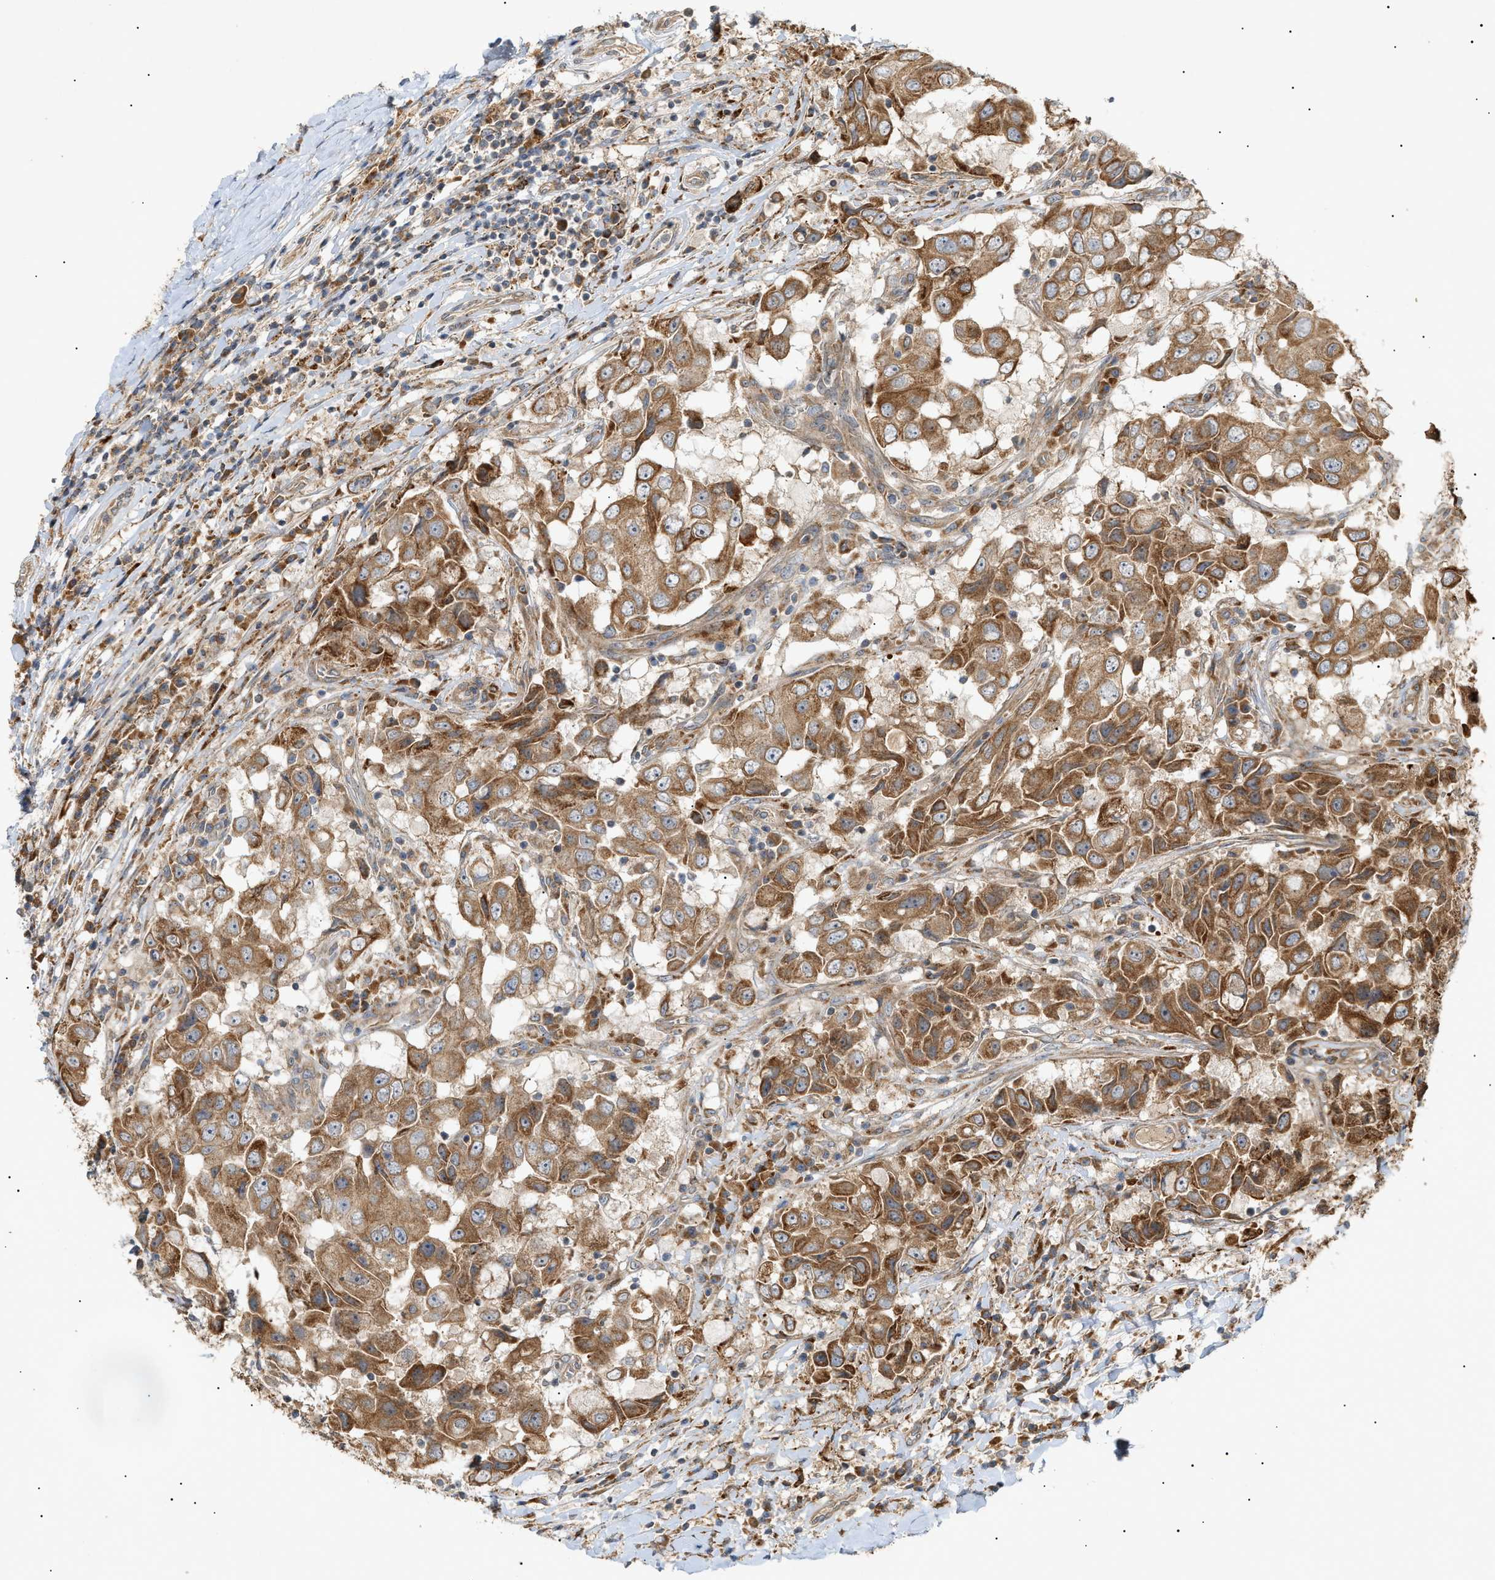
{"staining": {"intensity": "moderate", "quantity": ">75%", "location": "cytoplasmic/membranous"}, "tissue": "breast cancer", "cell_type": "Tumor cells", "image_type": "cancer", "snomed": [{"axis": "morphology", "description": "Duct carcinoma"}, {"axis": "topography", "description": "Breast"}], "caption": "High-power microscopy captured an immunohistochemistry (IHC) photomicrograph of breast cancer (infiltrating ductal carcinoma), revealing moderate cytoplasmic/membranous positivity in about >75% of tumor cells.", "gene": "MTCH1", "patient": {"sex": "female", "age": 27}}